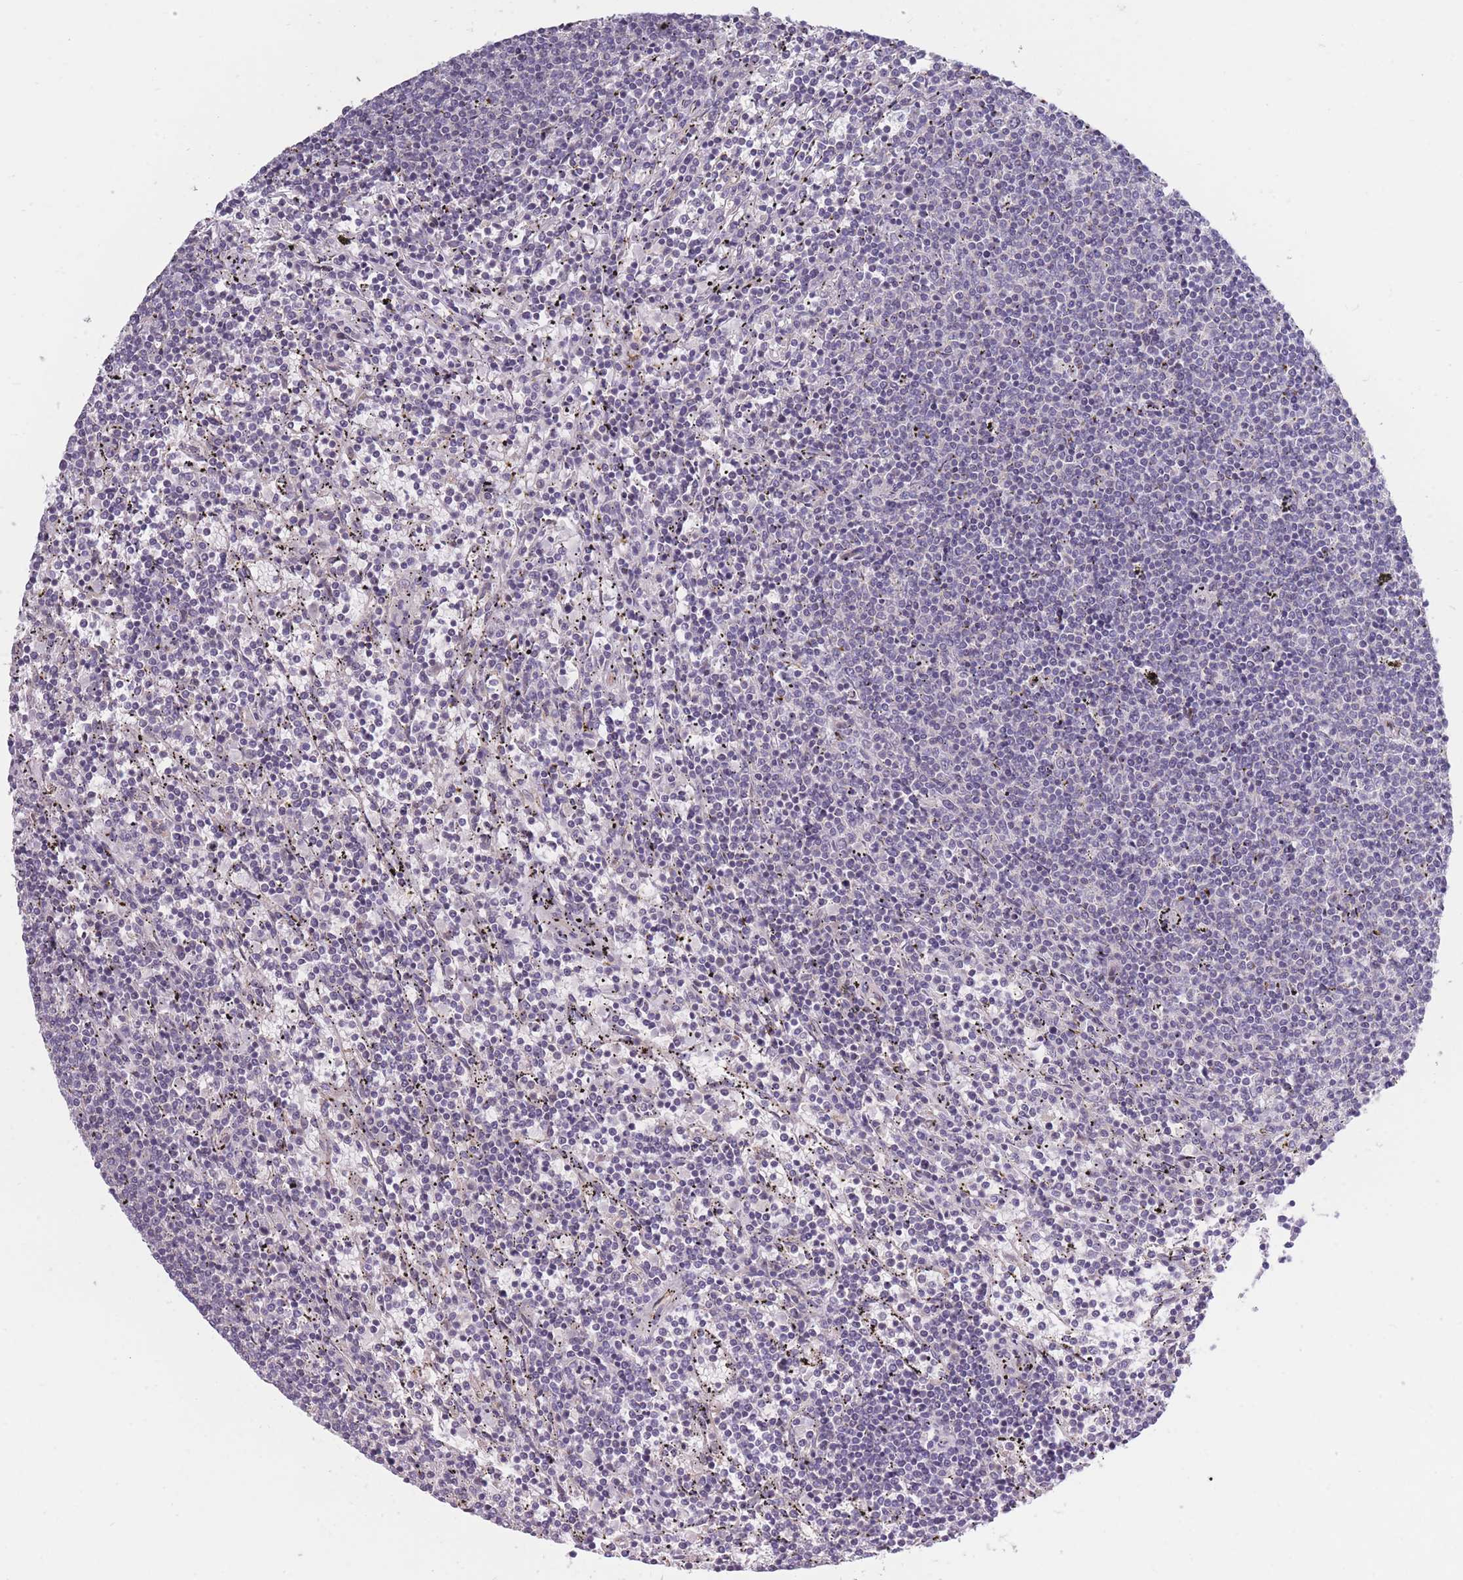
{"staining": {"intensity": "negative", "quantity": "none", "location": "none"}, "tissue": "lymphoma", "cell_type": "Tumor cells", "image_type": "cancer", "snomed": [{"axis": "morphology", "description": "Malignant lymphoma, non-Hodgkin's type, Low grade"}, {"axis": "topography", "description": "Spleen"}], "caption": "Immunohistochemistry (IHC) photomicrograph of neoplastic tissue: low-grade malignant lymphoma, non-Hodgkin's type stained with DAB demonstrates no significant protein expression in tumor cells. (Stains: DAB (3,3'-diaminobenzidine) immunohistochemistry with hematoxylin counter stain, Microscopy: brightfield microscopy at high magnification).", "gene": "CCNQ", "patient": {"sex": "female", "age": 50}}